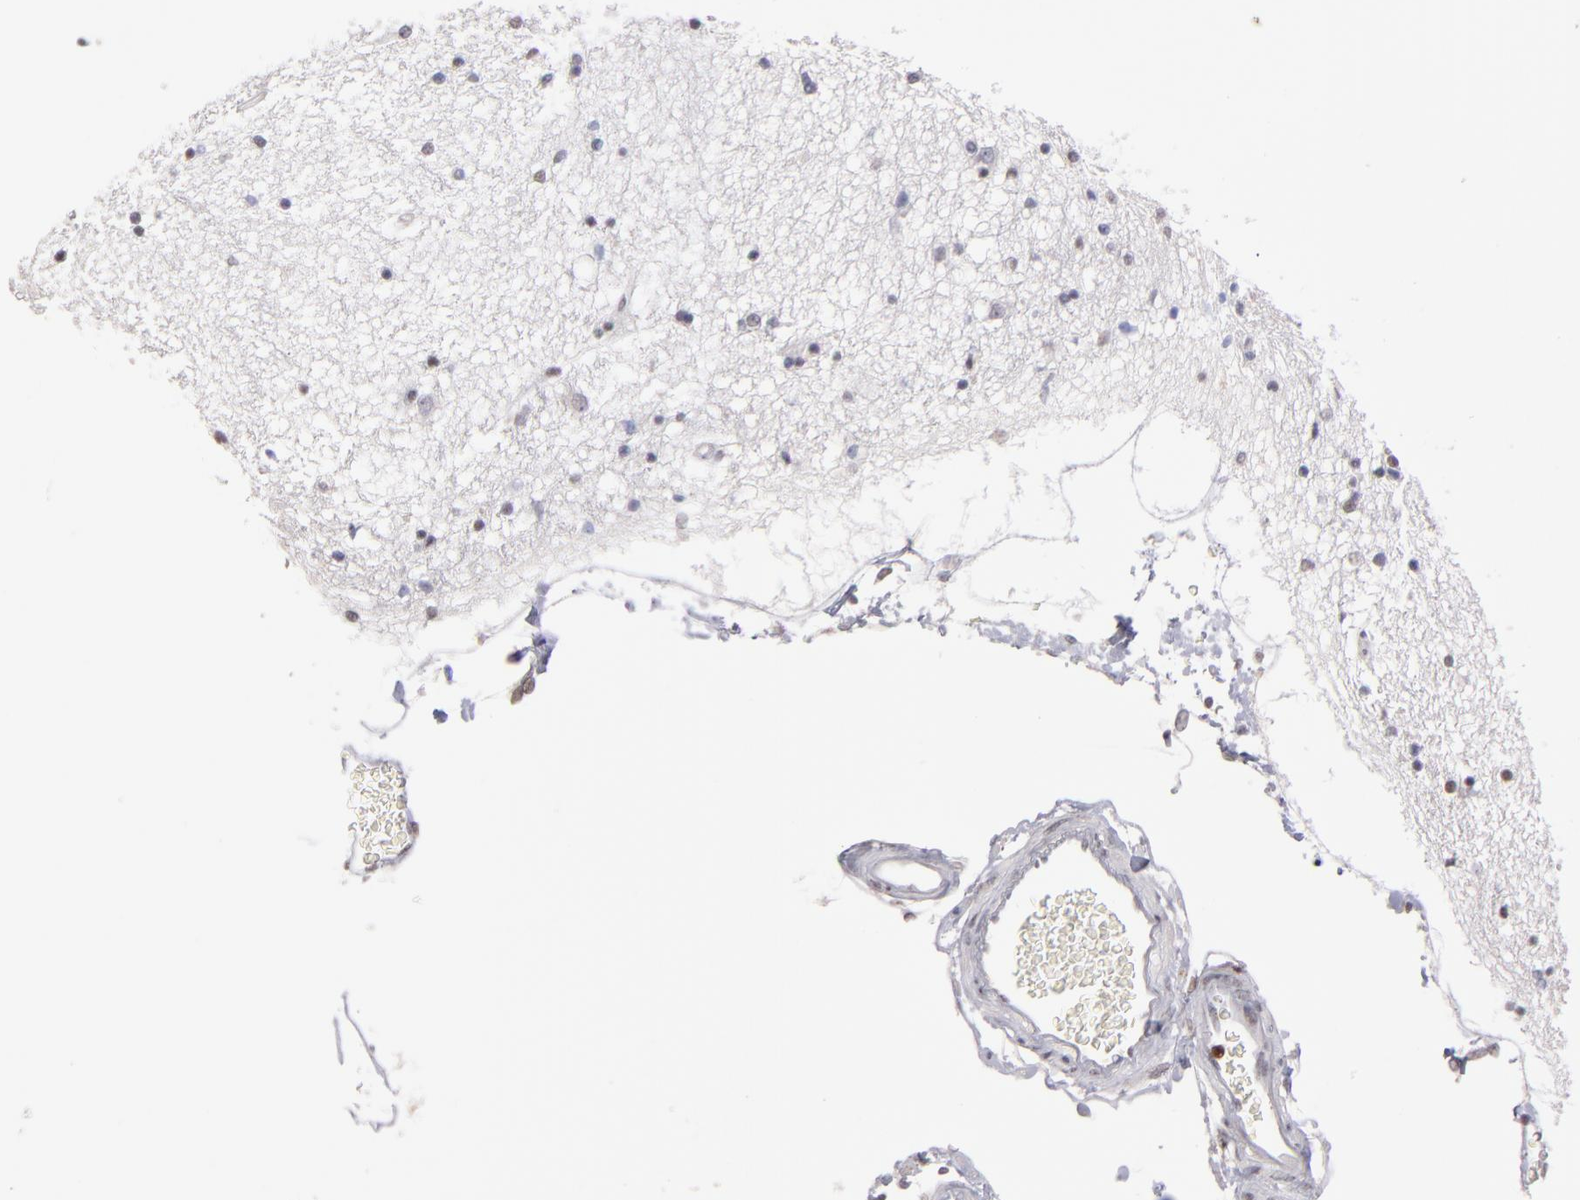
{"staining": {"intensity": "moderate", "quantity": "25%-75%", "location": "nuclear"}, "tissue": "hippocampus", "cell_type": "Glial cells", "image_type": "normal", "snomed": [{"axis": "morphology", "description": "Normal tissue, NOS"}, {"axis": "topography", "description": "Hippocampus"}], "caption": "DAB immunohistochemical staining of unremarkable hippocampus displays moderate nuclear protein positivity in about 25%-75% of glial cells.", "gene": "POLA1", "patient": {"sex": "female", "age": 54}}